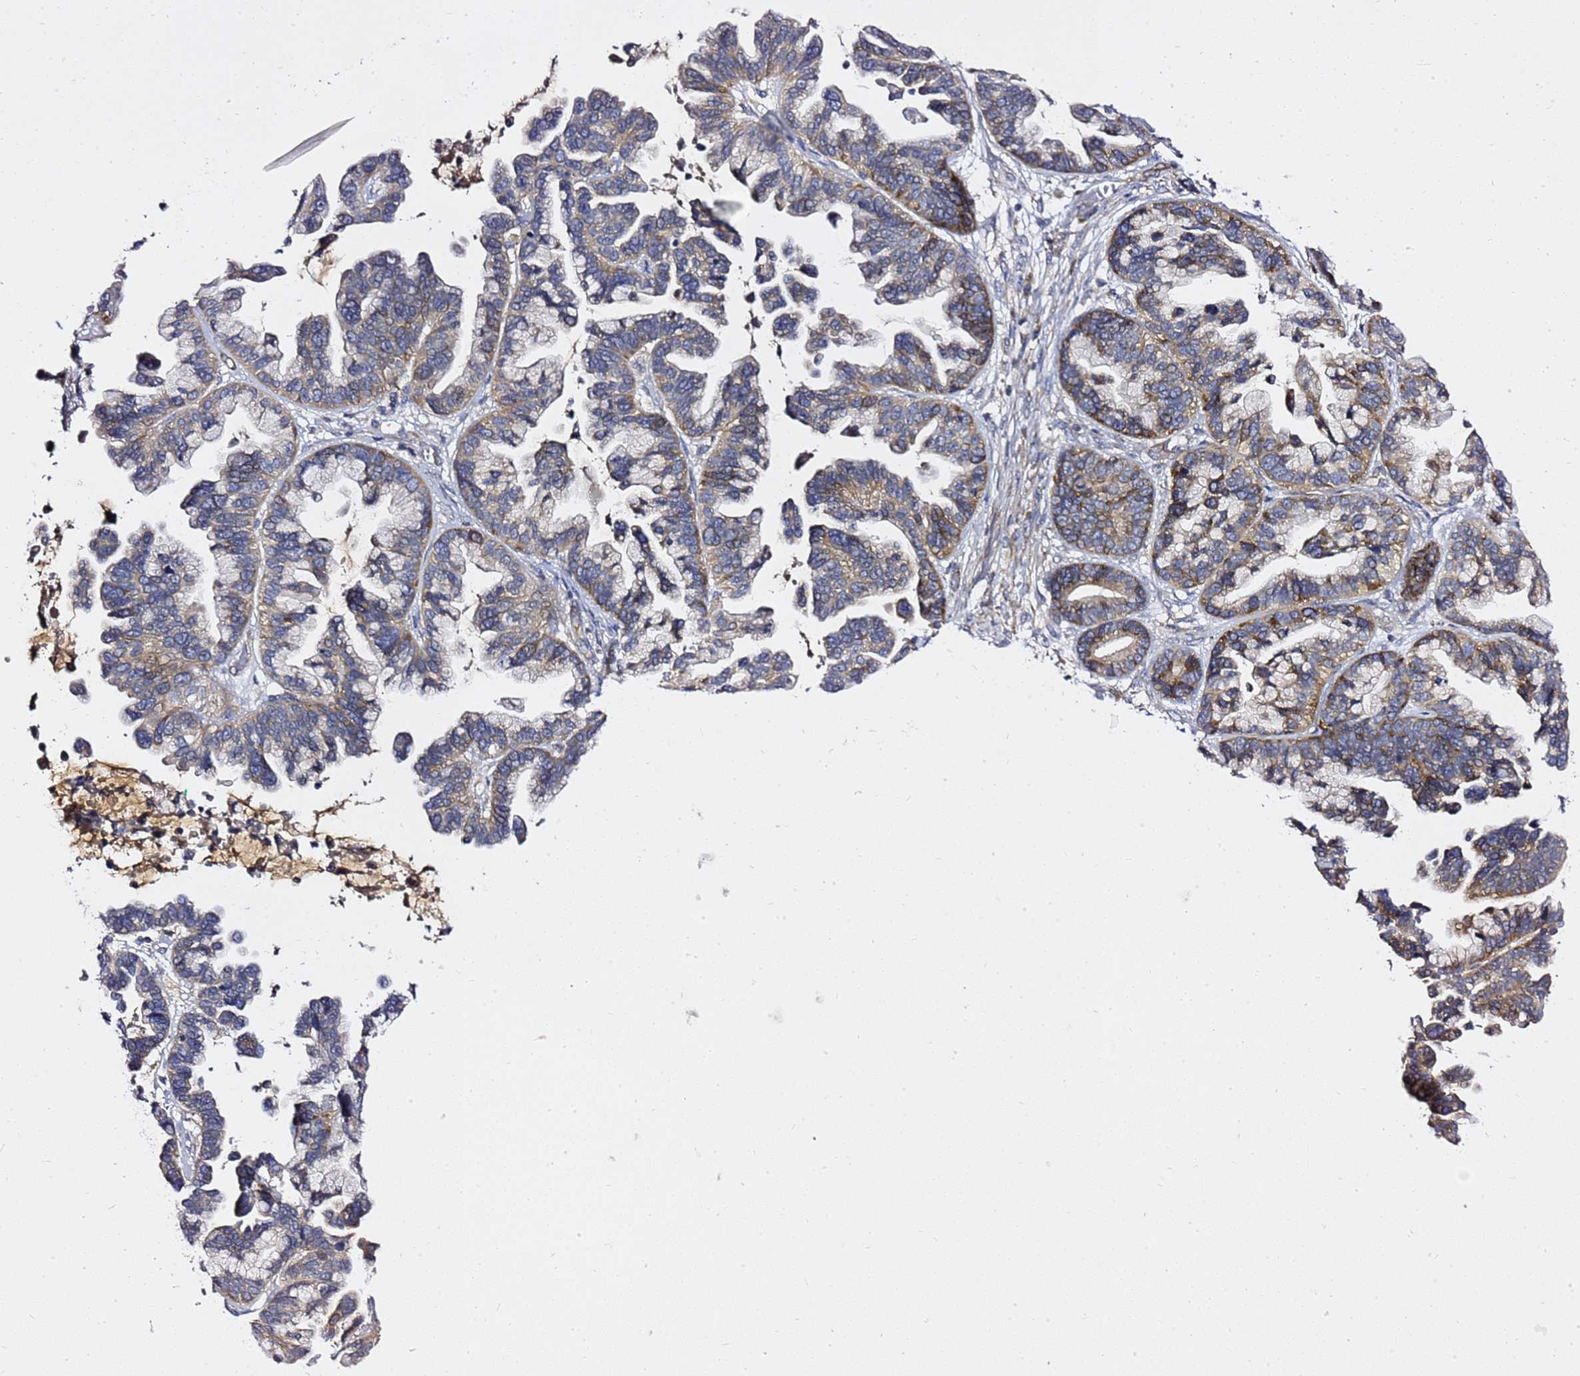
{"staining": {"intensity": "moderate", "quantity": ">75%", "location": "cytoplasmic/membranous"}, "tissue": "ovarian cancer", "cell_type": "Tumor cells", "image_type": "cancer", "snomed": [{"axis": "morphology", "description": "Cystadenocarcinoma, serous, NOS"}, {"axis": "topography", "description": "Ovary"}], "caption": "This image displays immunohistochemistry (IHC) staining of ovarian serous cystadenocarcinoma, with medium moderate cytoplasmic/membranous staining in about >75% of tumor cells.", "gene": "MON1B", "patient": {"sex": "female", "age": 56}}